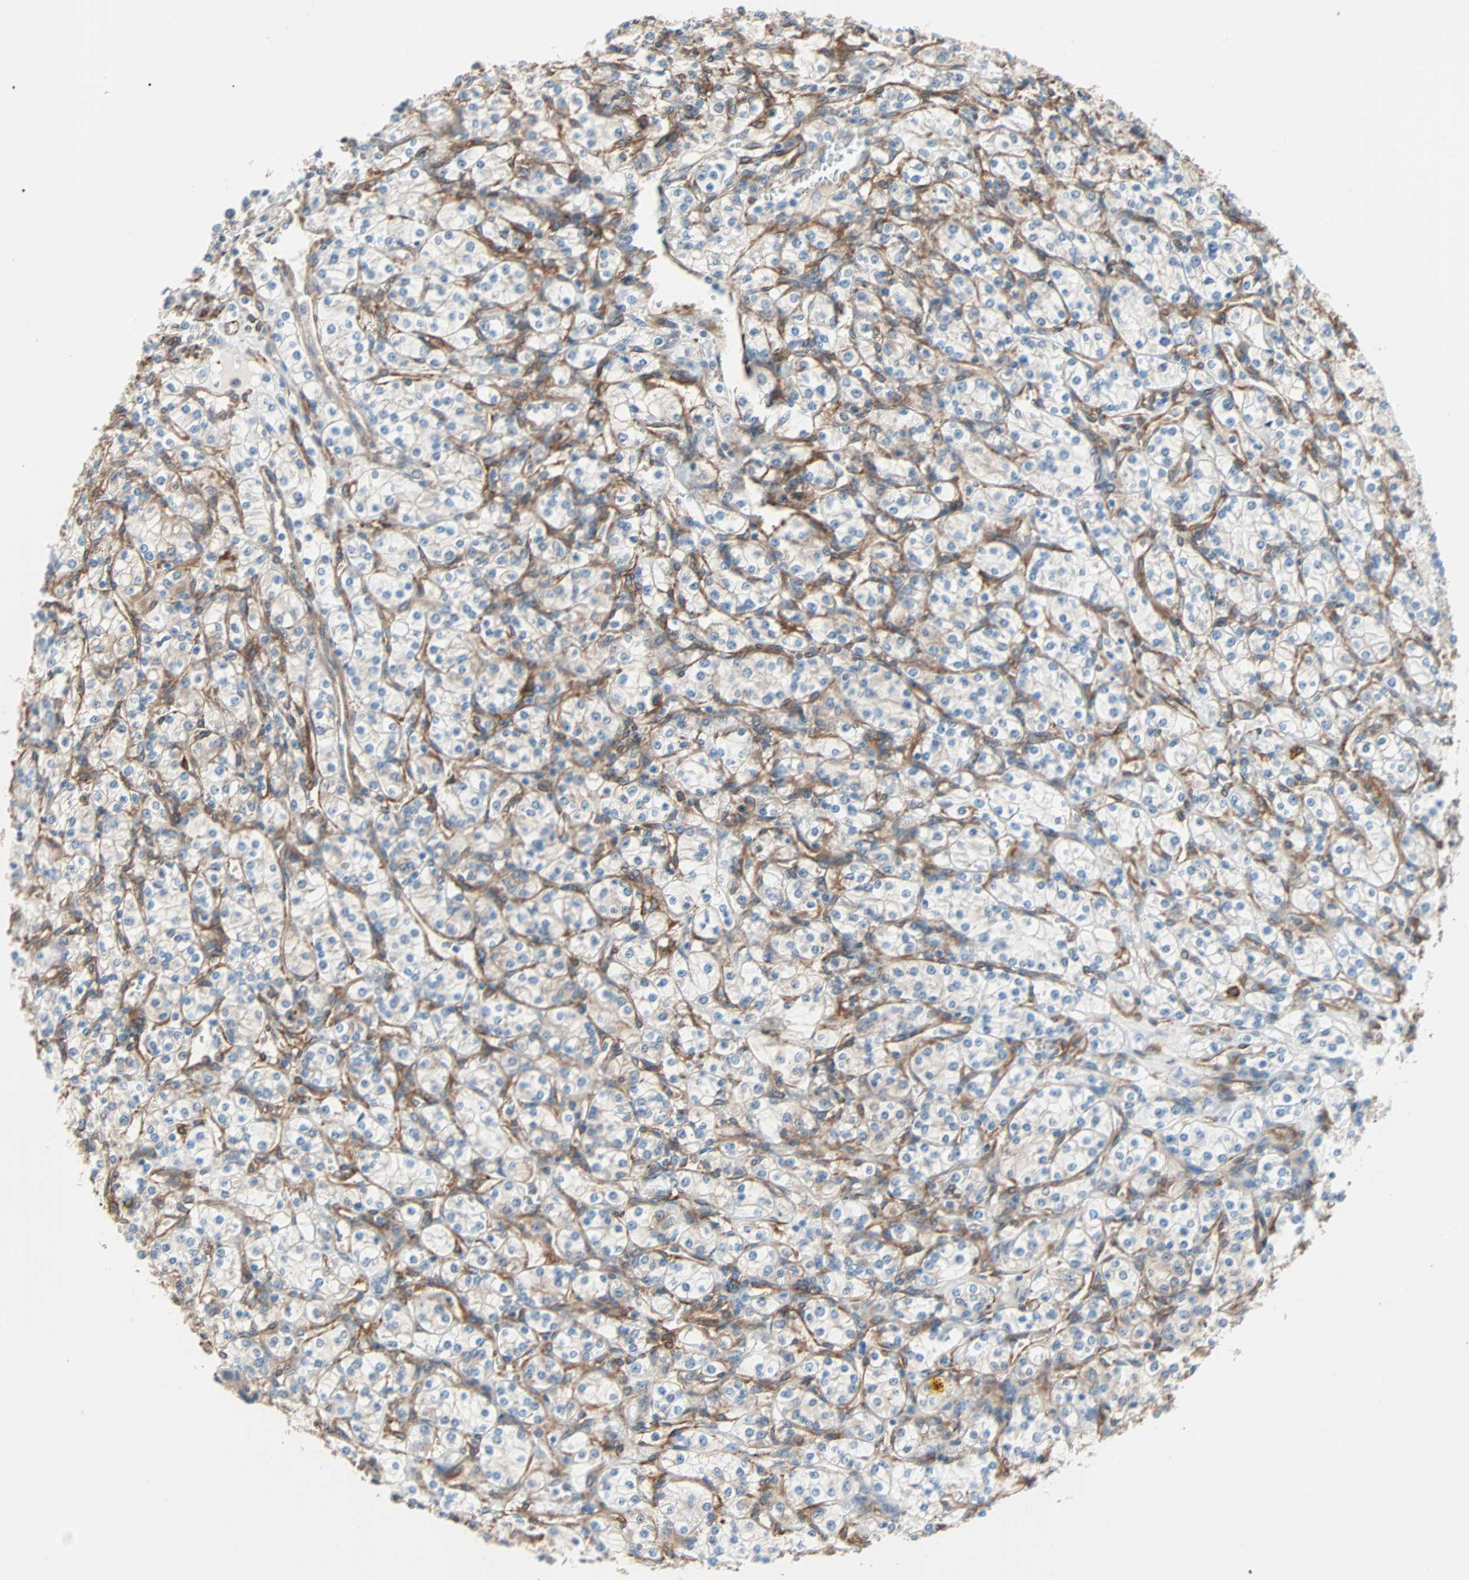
{"staining": {"intensity": "moderate", "quantity": "25%-75%", "location": "cytoplasmic/membranous"}, "tissue": "renal cancer", "cell_type": "Tumor cells", "image_type": "cancer", "snomed": [{"axis": "morphology", "description": "Adenocarcinoma, NOS"}, {"axis": "topography", "description": "Kidney"}], "caption": "High-magnification brightfield microscopy of renal cancer stained with DAB (3,3'-diaminobenzidine) (brown) and counterstained with hematoxylin (blue). tumor cells exhibit moderate cytoplasmic/membranous positivity is appreciated in approximately25%-75% of cells.", "gene": "EPB41L2", "patient": {"sex": "male", "age": 77}}